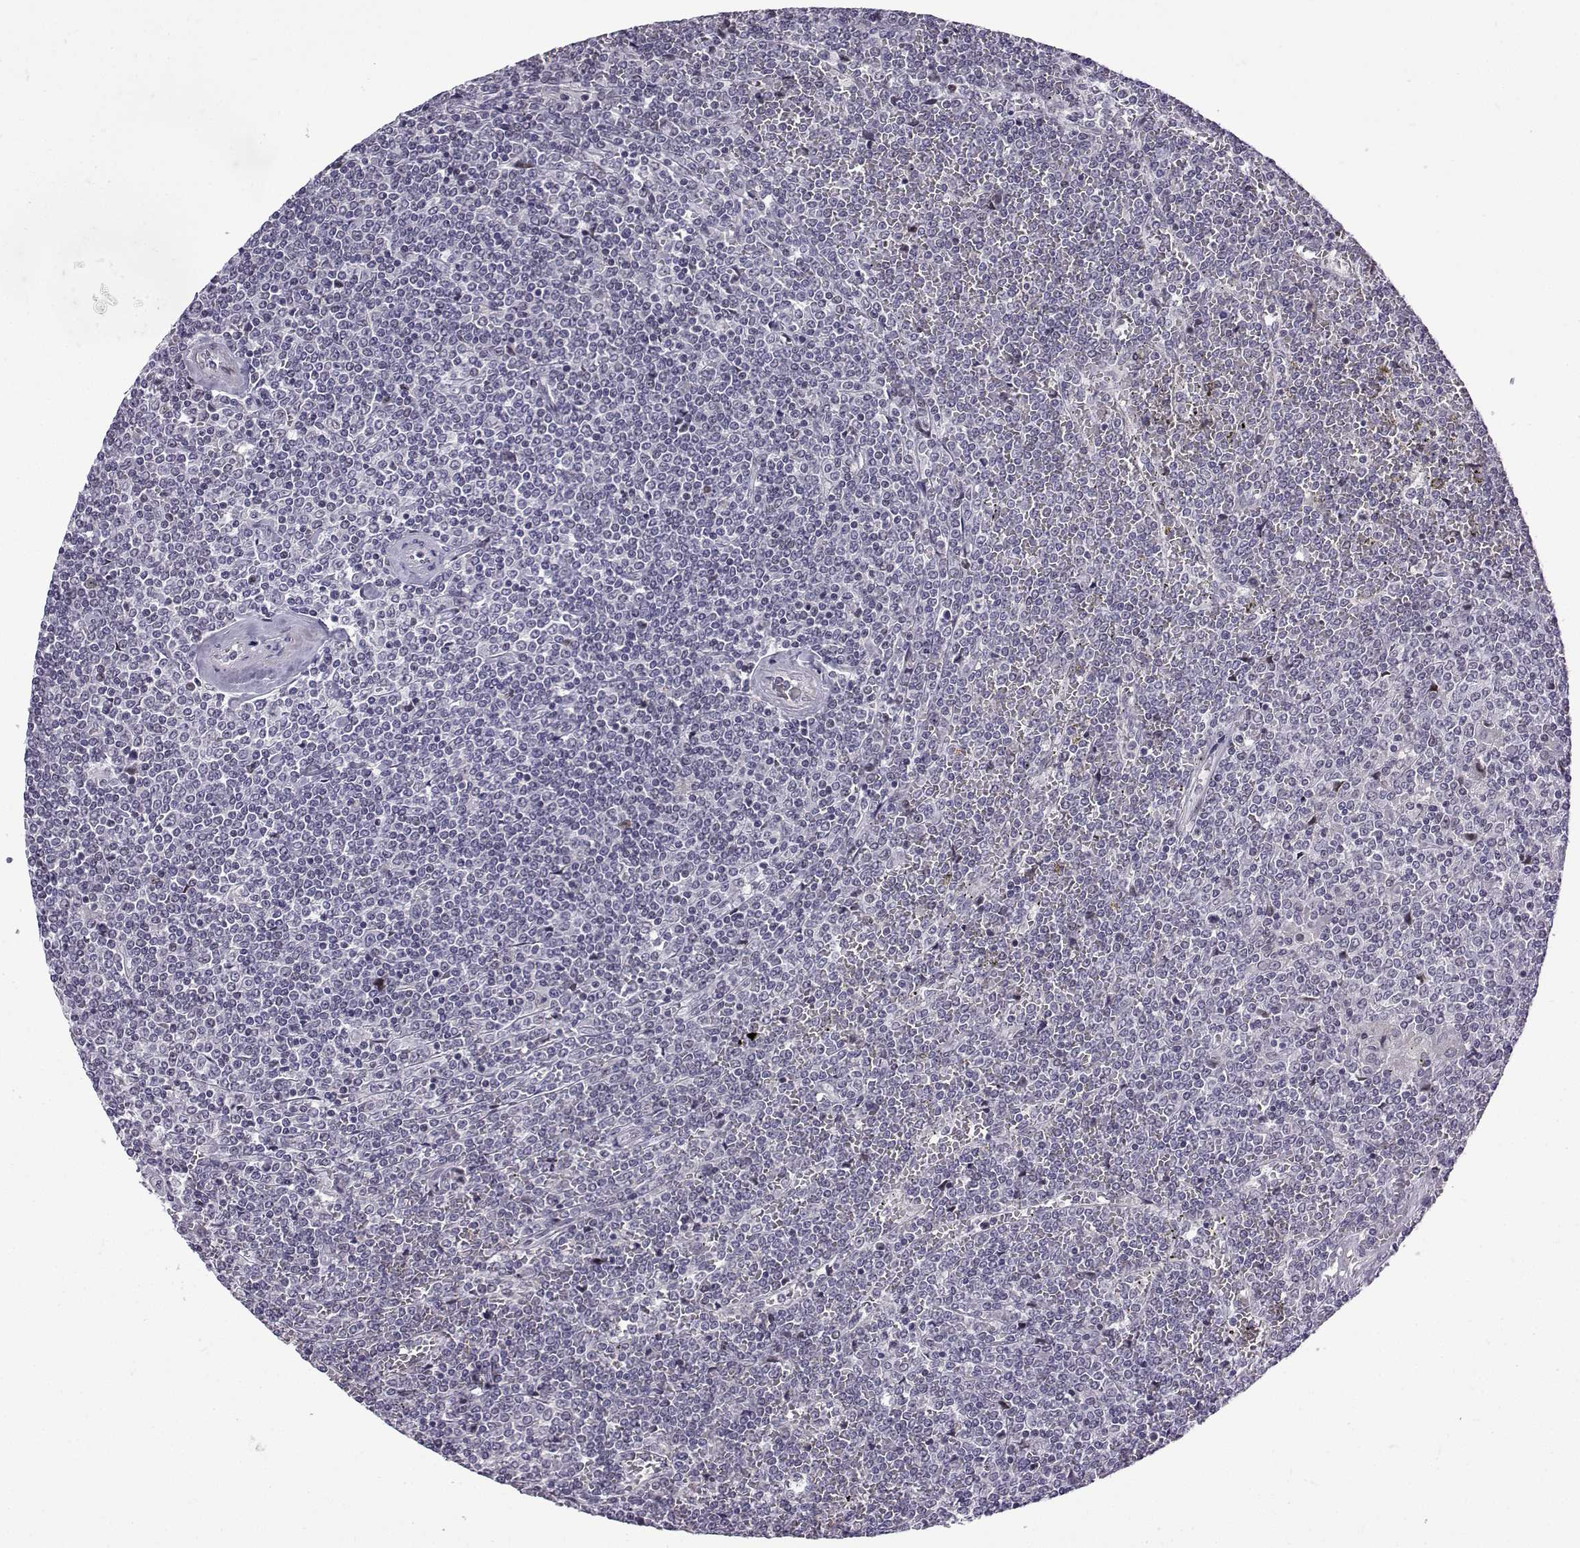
{"staining": {"intensity": "negative", "quantity": "none", "location": "none"}, "tissue": "lymphoma", "cell_type": "Tumor cells", "image_type": "cancer", "snomed": [{"axis": "morphology", "description": "Malignant lymphoma, non-Hodgkin's type, Low grade"}, {"axis": "topography", "description": "Spleen"}], "caption": "Image shows no protein positivity in tumor cells of lymphoma tissue.", "gene": "FGF3", "patient": {"sex": "female", "age": 19}}